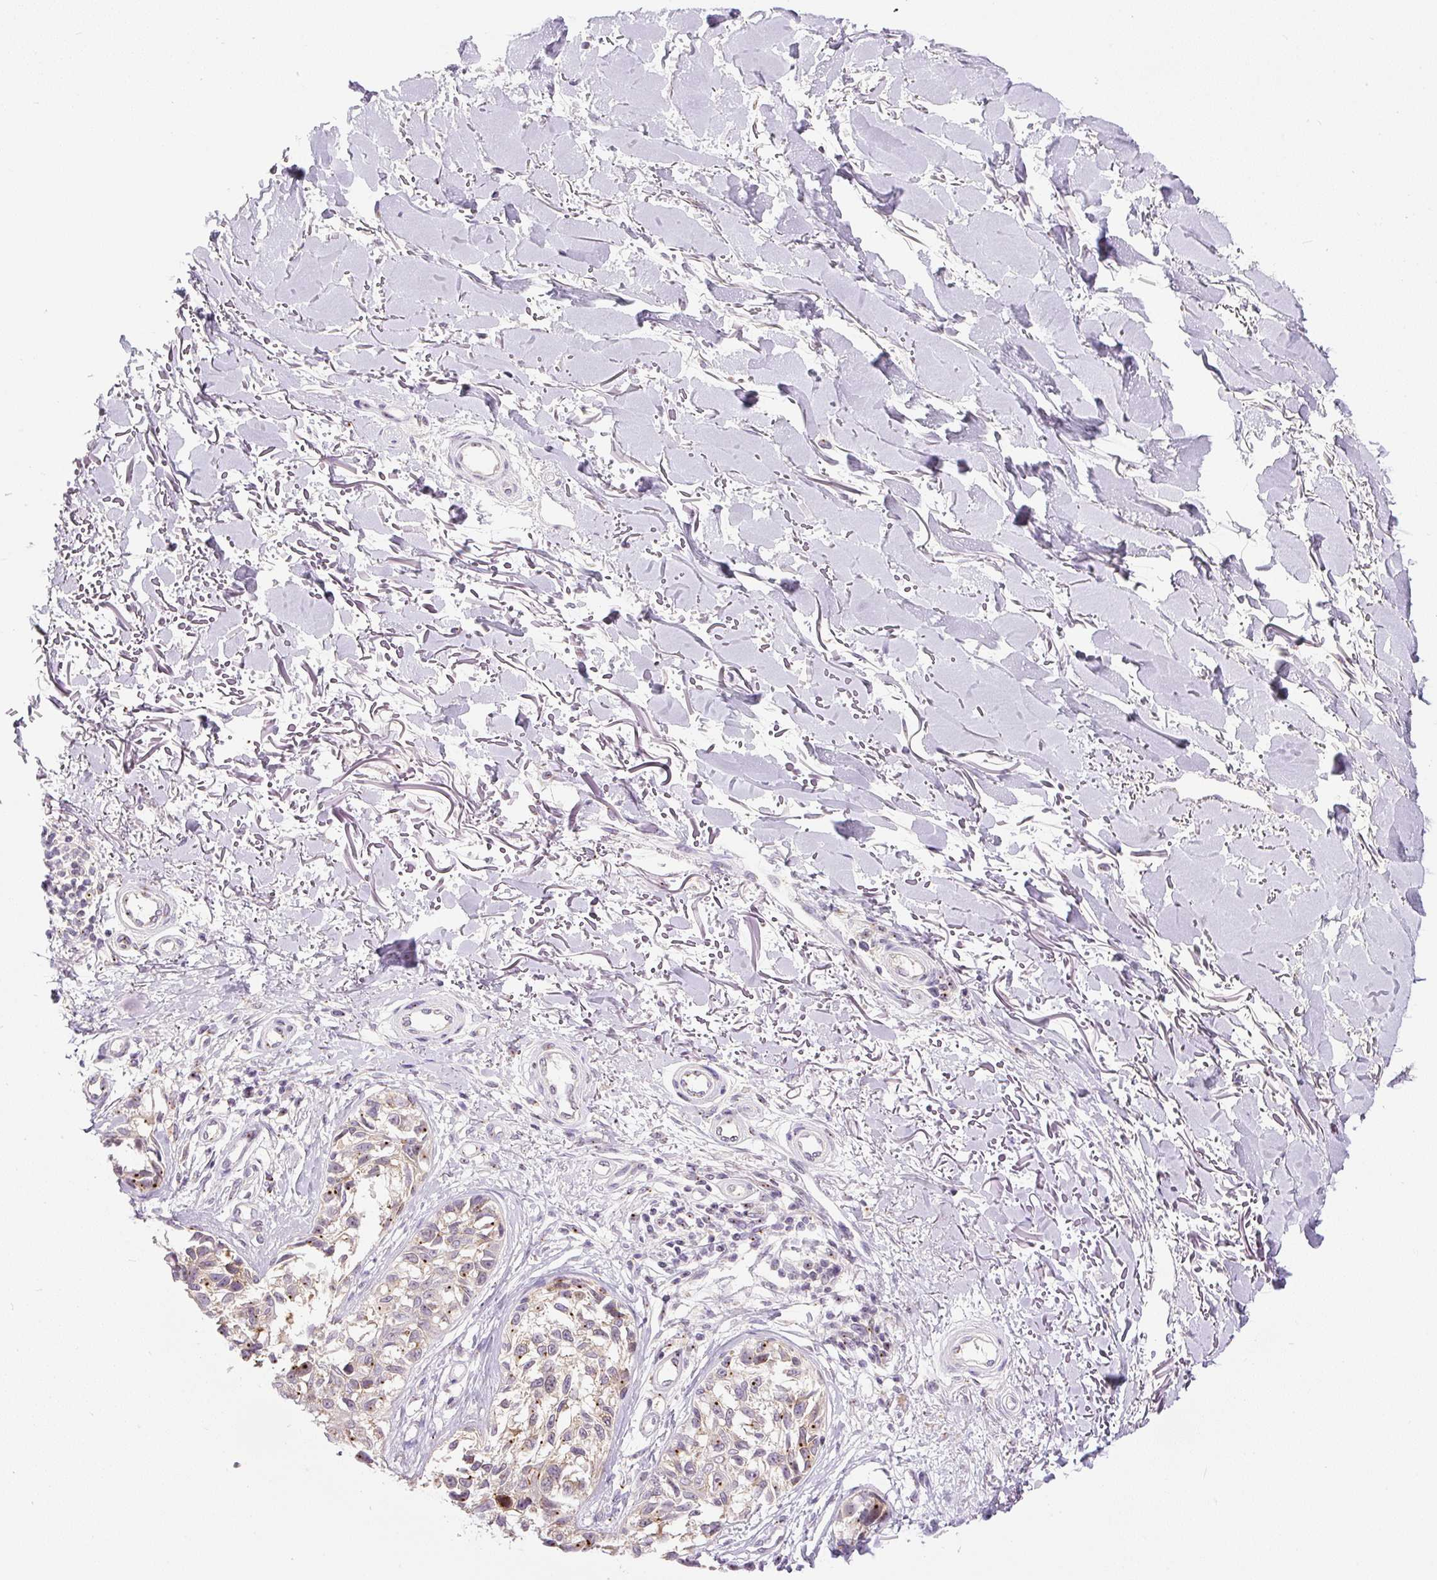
{"staining": {"intensity": "weak", "quantity": "25%-75%", "location": "cytoplasmic/membranous"}, "tissue": "melanoma", "cell_type": "Tumor cells", "image_type": "cancer", "snomed": [{"axis": "morphology", "description": "Malignant melanoma, NOS"}, {"axis": "topography", "description": "Skin"}], "caption": "The histopathology image reveals immunohistochemical staining of melanoma. There is weak cytoplasmic/membranous positivity is present in about 25%-75% of tumor cells. (IHC, brightfield microscopy, high magnification).", "gene": "PCM1", "patient": {"sex": "male", "age": 73}}